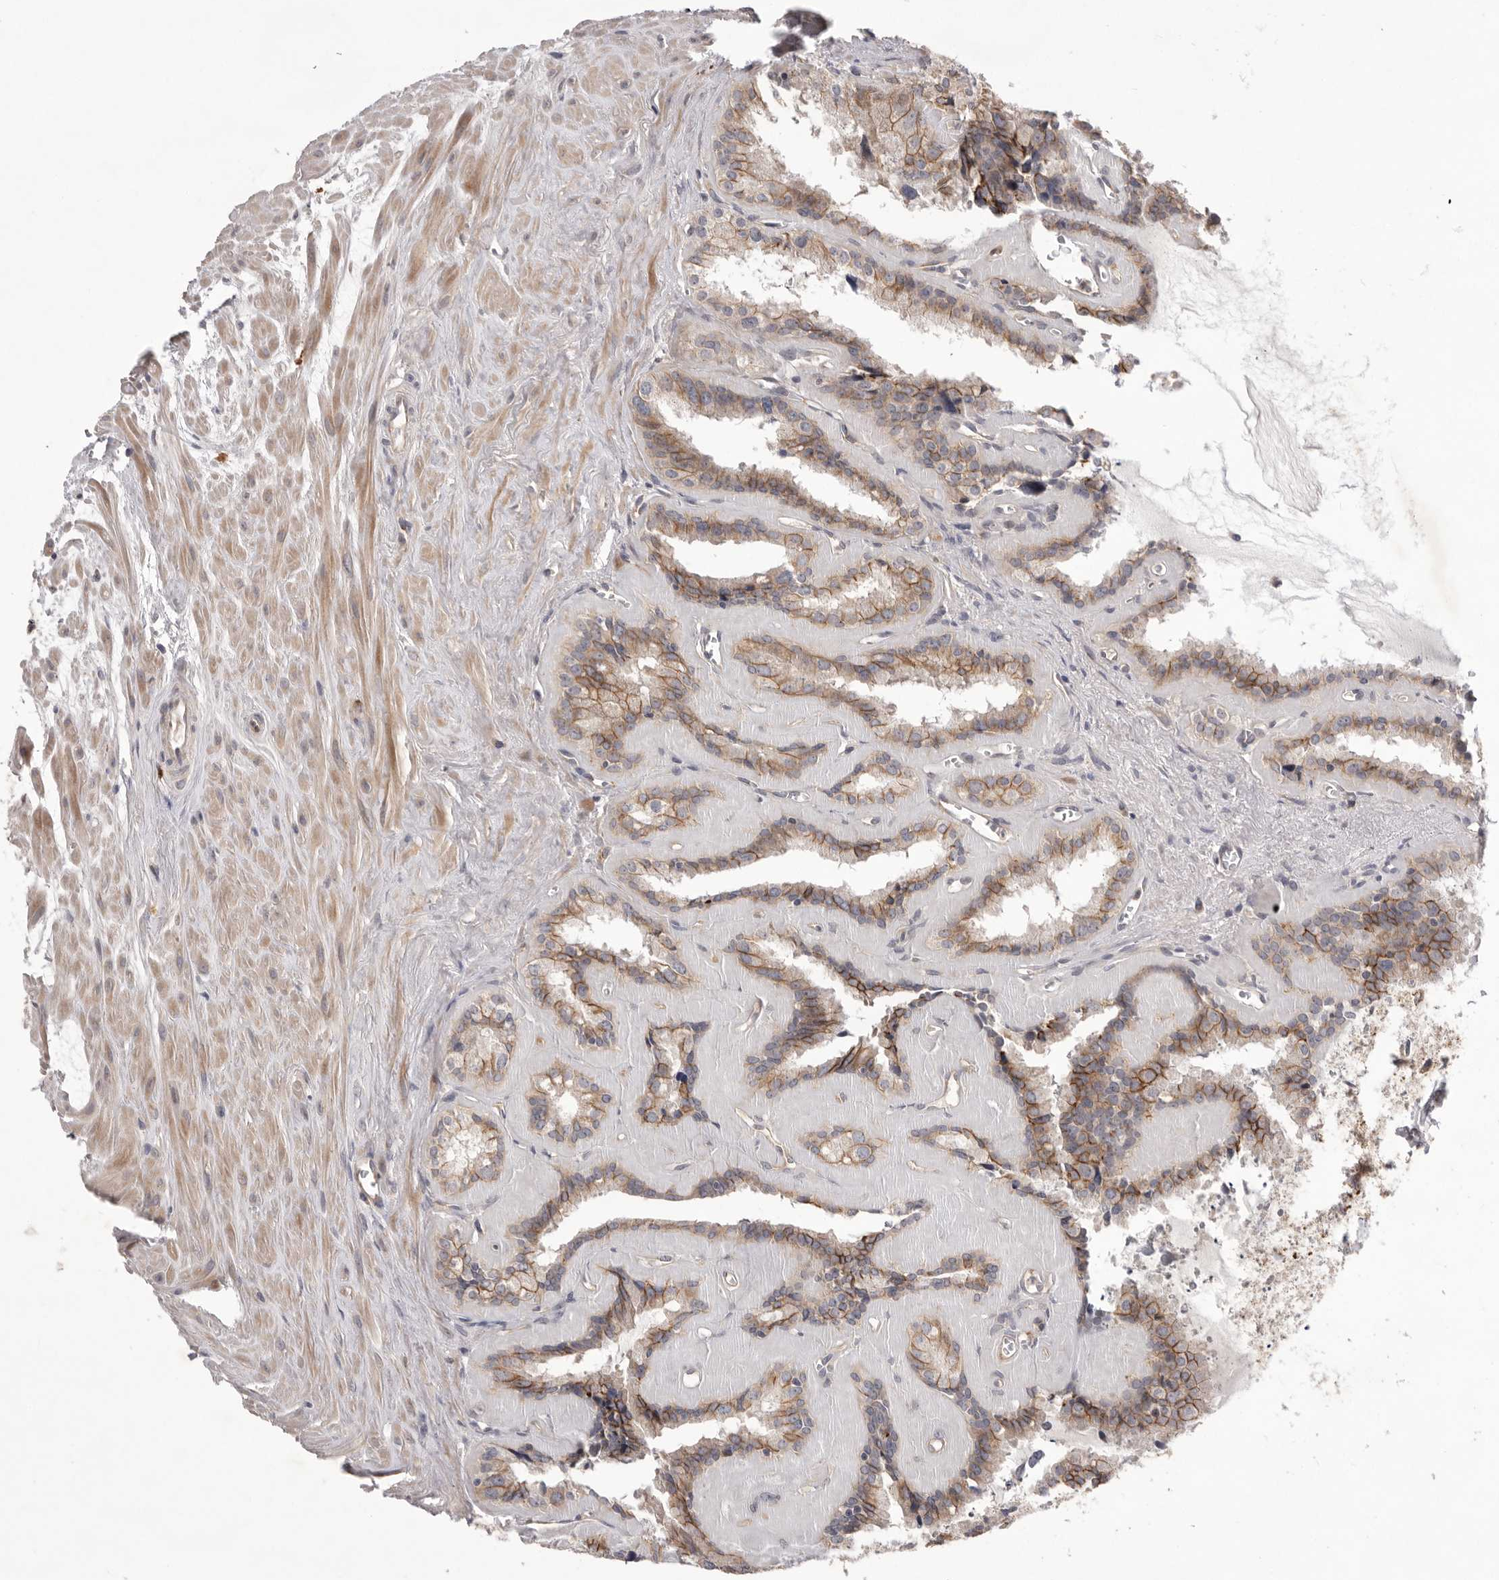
{"staining": {"intensity": "strong", "quantity": ">75%", "location": "cytoplasmic/membranous"}, "tissue": "seminal vesicle", "cell_type": "Glandular cells", "image_type": "normal", "snomed": [{"axis": "morphology", "description": "Normal tissue, NOS"}, {"axis": "topography", "description": "Prostate"}, {"axis": "topography", "description": "Seminal veicle"}], "caption": "DAB (3,3'-diaminobenzidine) immunohistochemical staining of normal human seminal vesicle reveals strong cytoplasmic/membranous protein staining in approximately >75% of glandular cells.", "gene": "NRCAM", "patient": {"sex": "male", "age": 59}}